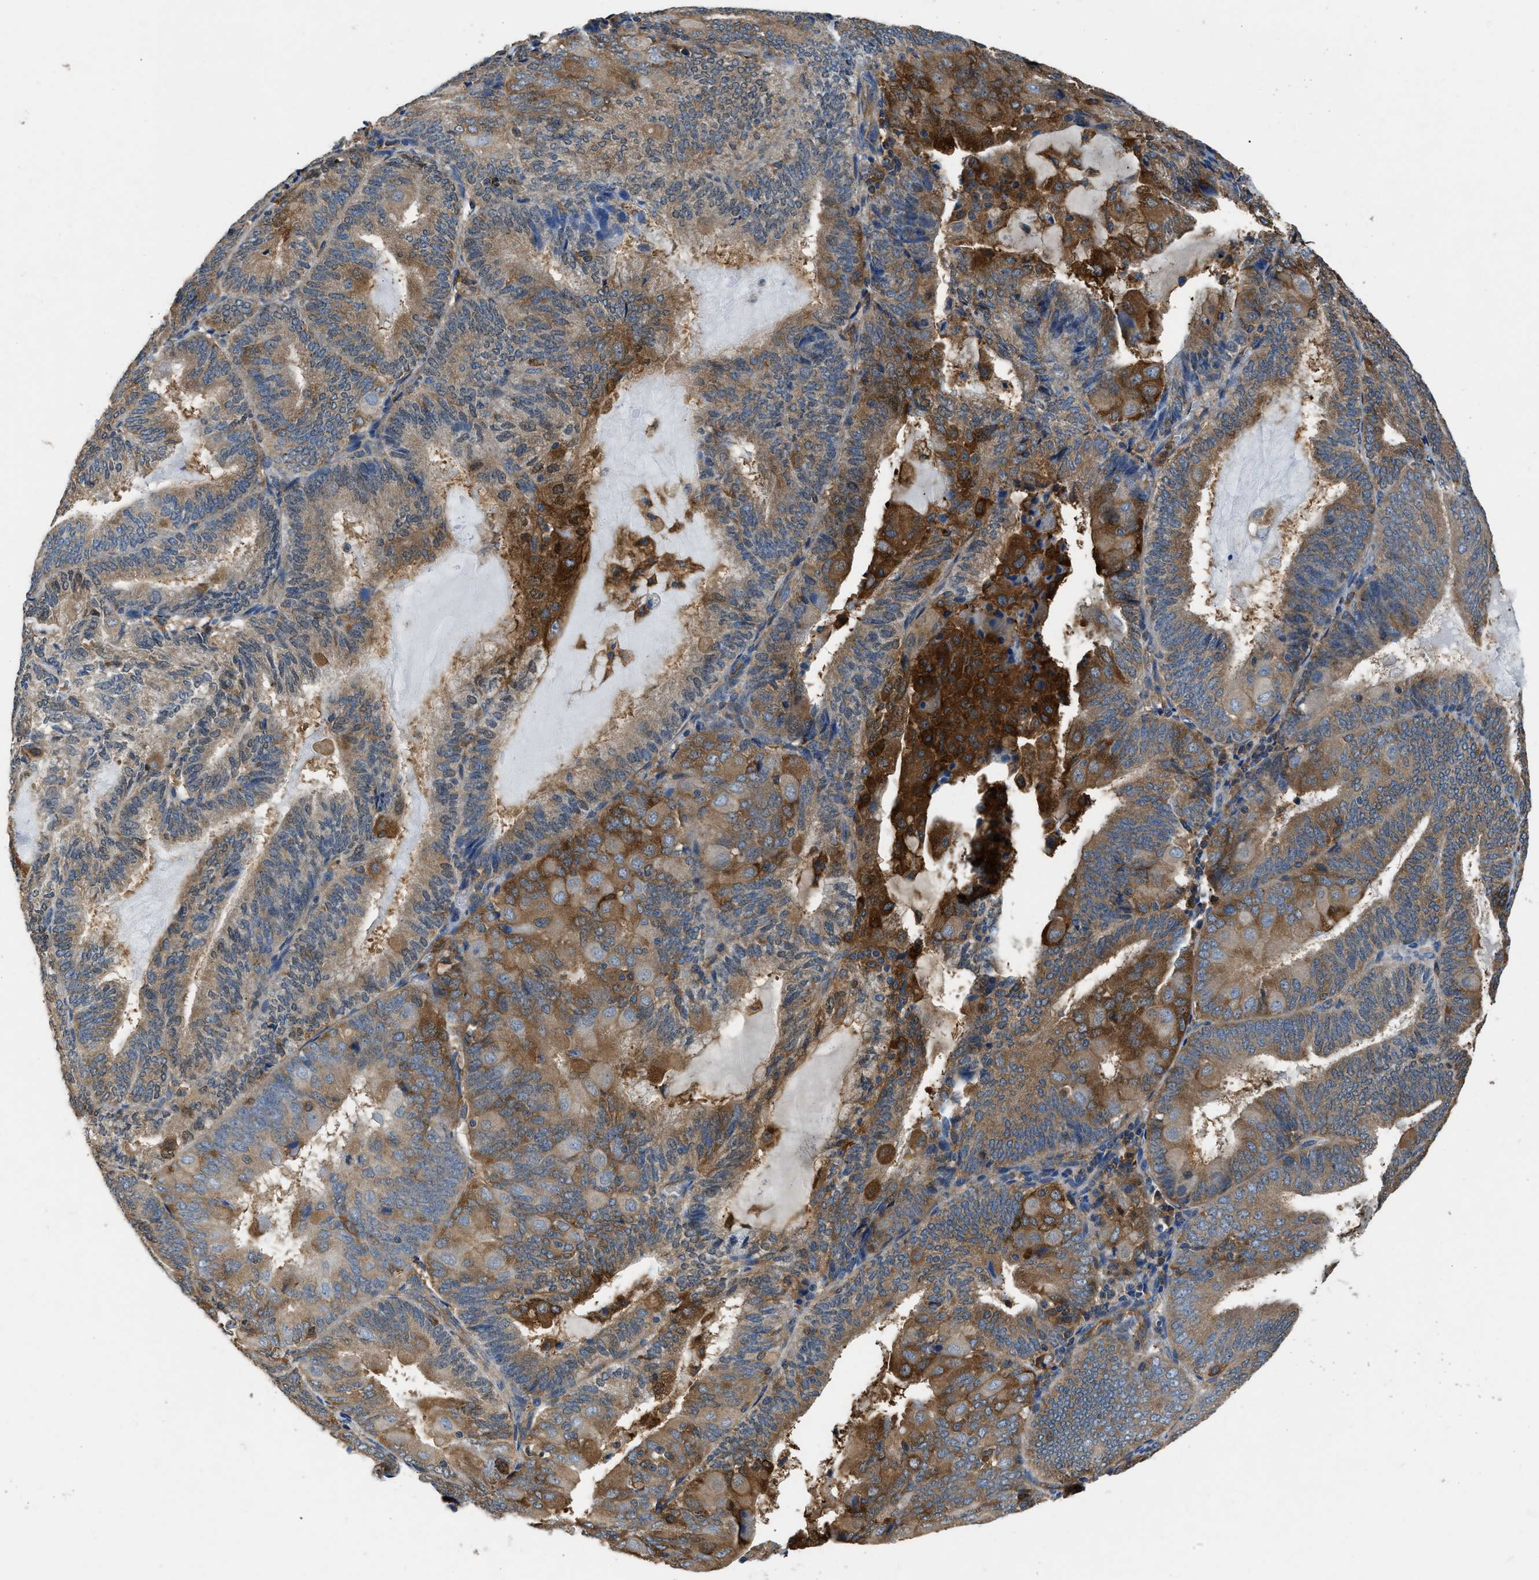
{"staining": {"intensity": "moderate", "quantity": ">75%", "location": "cytoplasmic/membranous"}, "tissue": "endometrial cancer", "cell_type": "Tumor cells", "image_type": "cancer", "snomed": [{"axis": "morphology", "description": "Adenocarcinoma, NOS"}, {"axis": "topography", "description": "Endometrium"}], "caption": "Protein staining demonstrates moderate cytoplasmic/membranous expression in about >75% of tumor cells in endometrial cancer.", "gene": "PKM", "patient": {"sex": "female", "age": 81}}